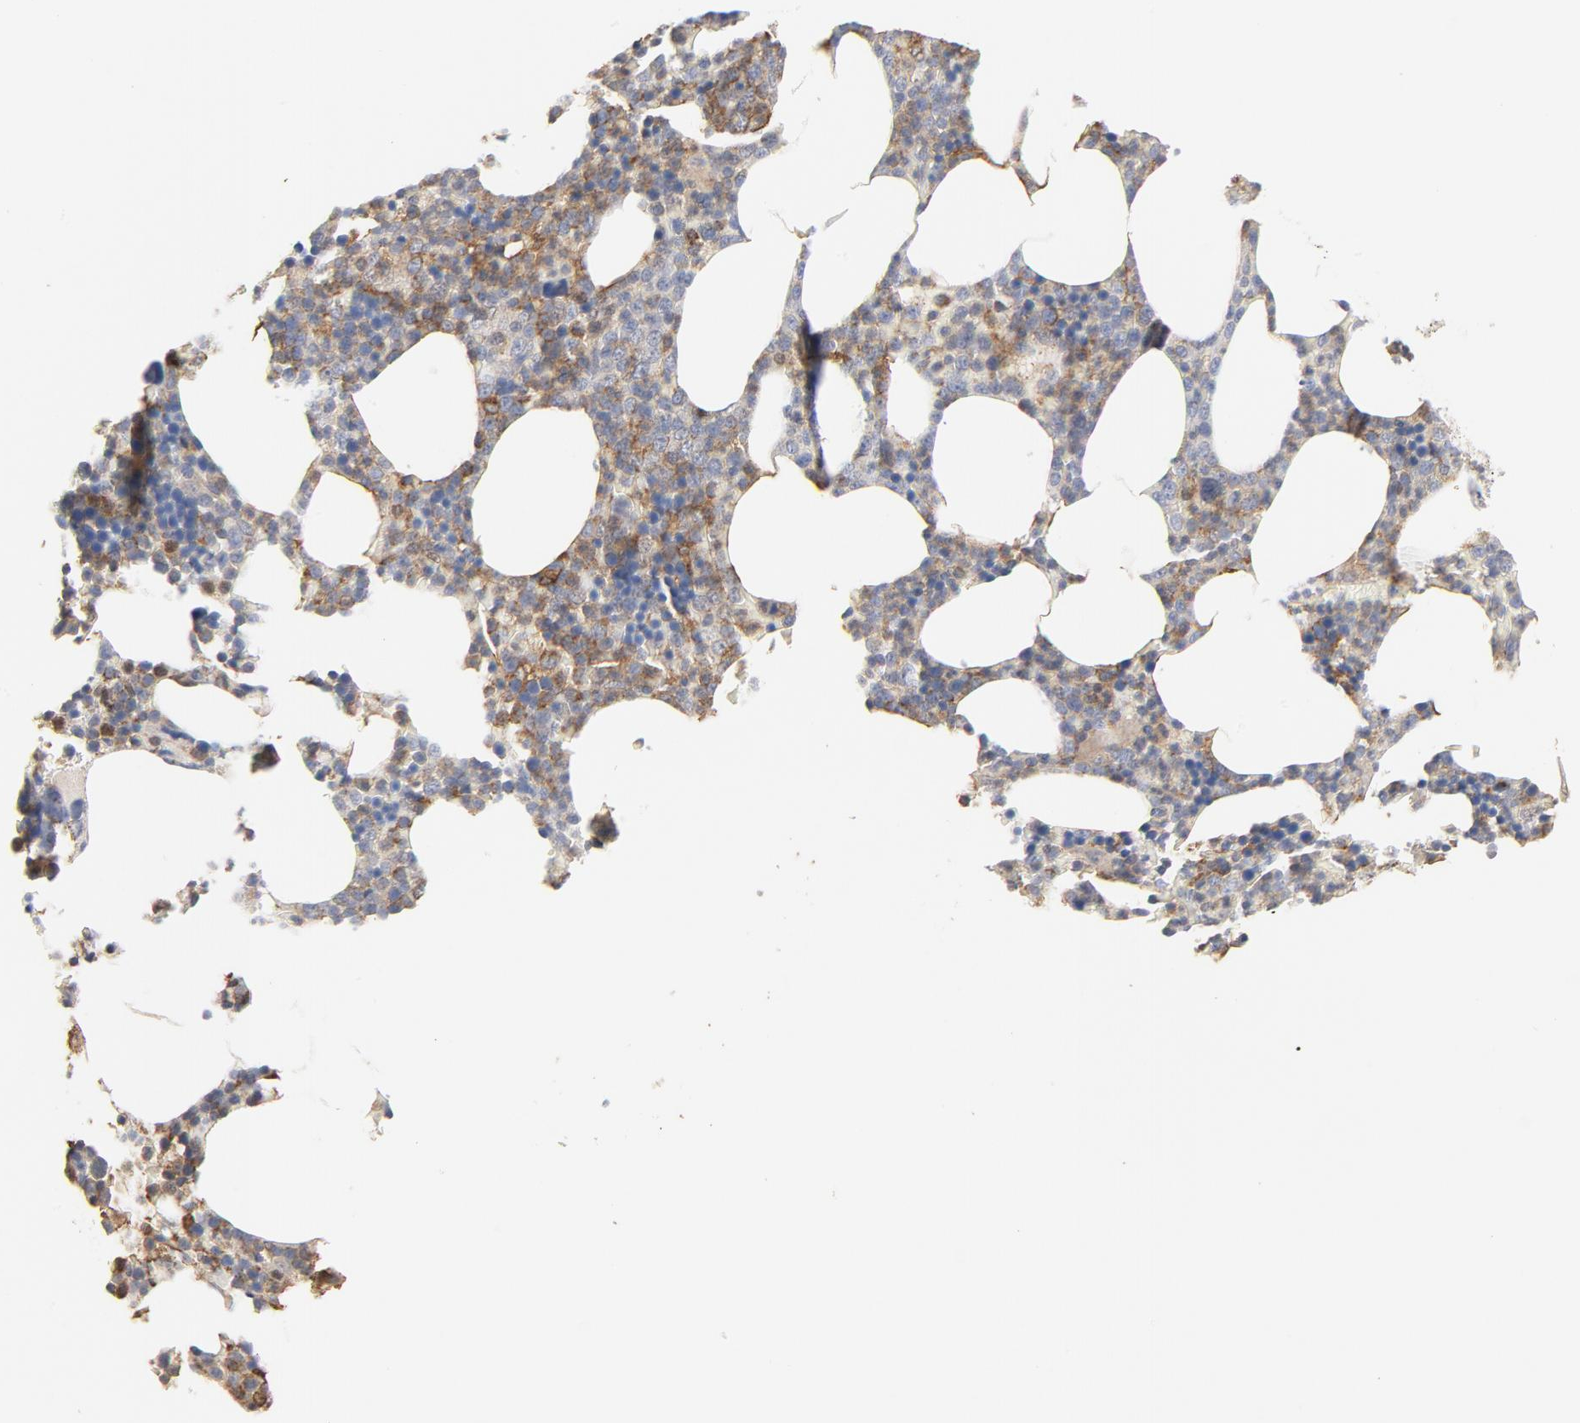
{"staining": {"intensity": "moderate", "quantity": "25%-75%", "location": "cytoplasmic/membranous"}, "tissue": "bone marrow", "cell_type": "Hematopoietic cells", "image_type": "normal", "snomed": [{"axis": "morphology", "description": "Normal tissue, NOS"}, {"axis": "topography", "description": "Bone marrow"}], "caption": "Protein staining of normal bone marrow reveals moderate cytoplasmic/membranous staining in about 25%-75% of hematopoietic cells. (Brightfield microscopy of DAB IHC at high magnification).", "gene": "RAPGEF4", "patient": {"sex": "female", "age": 66}}